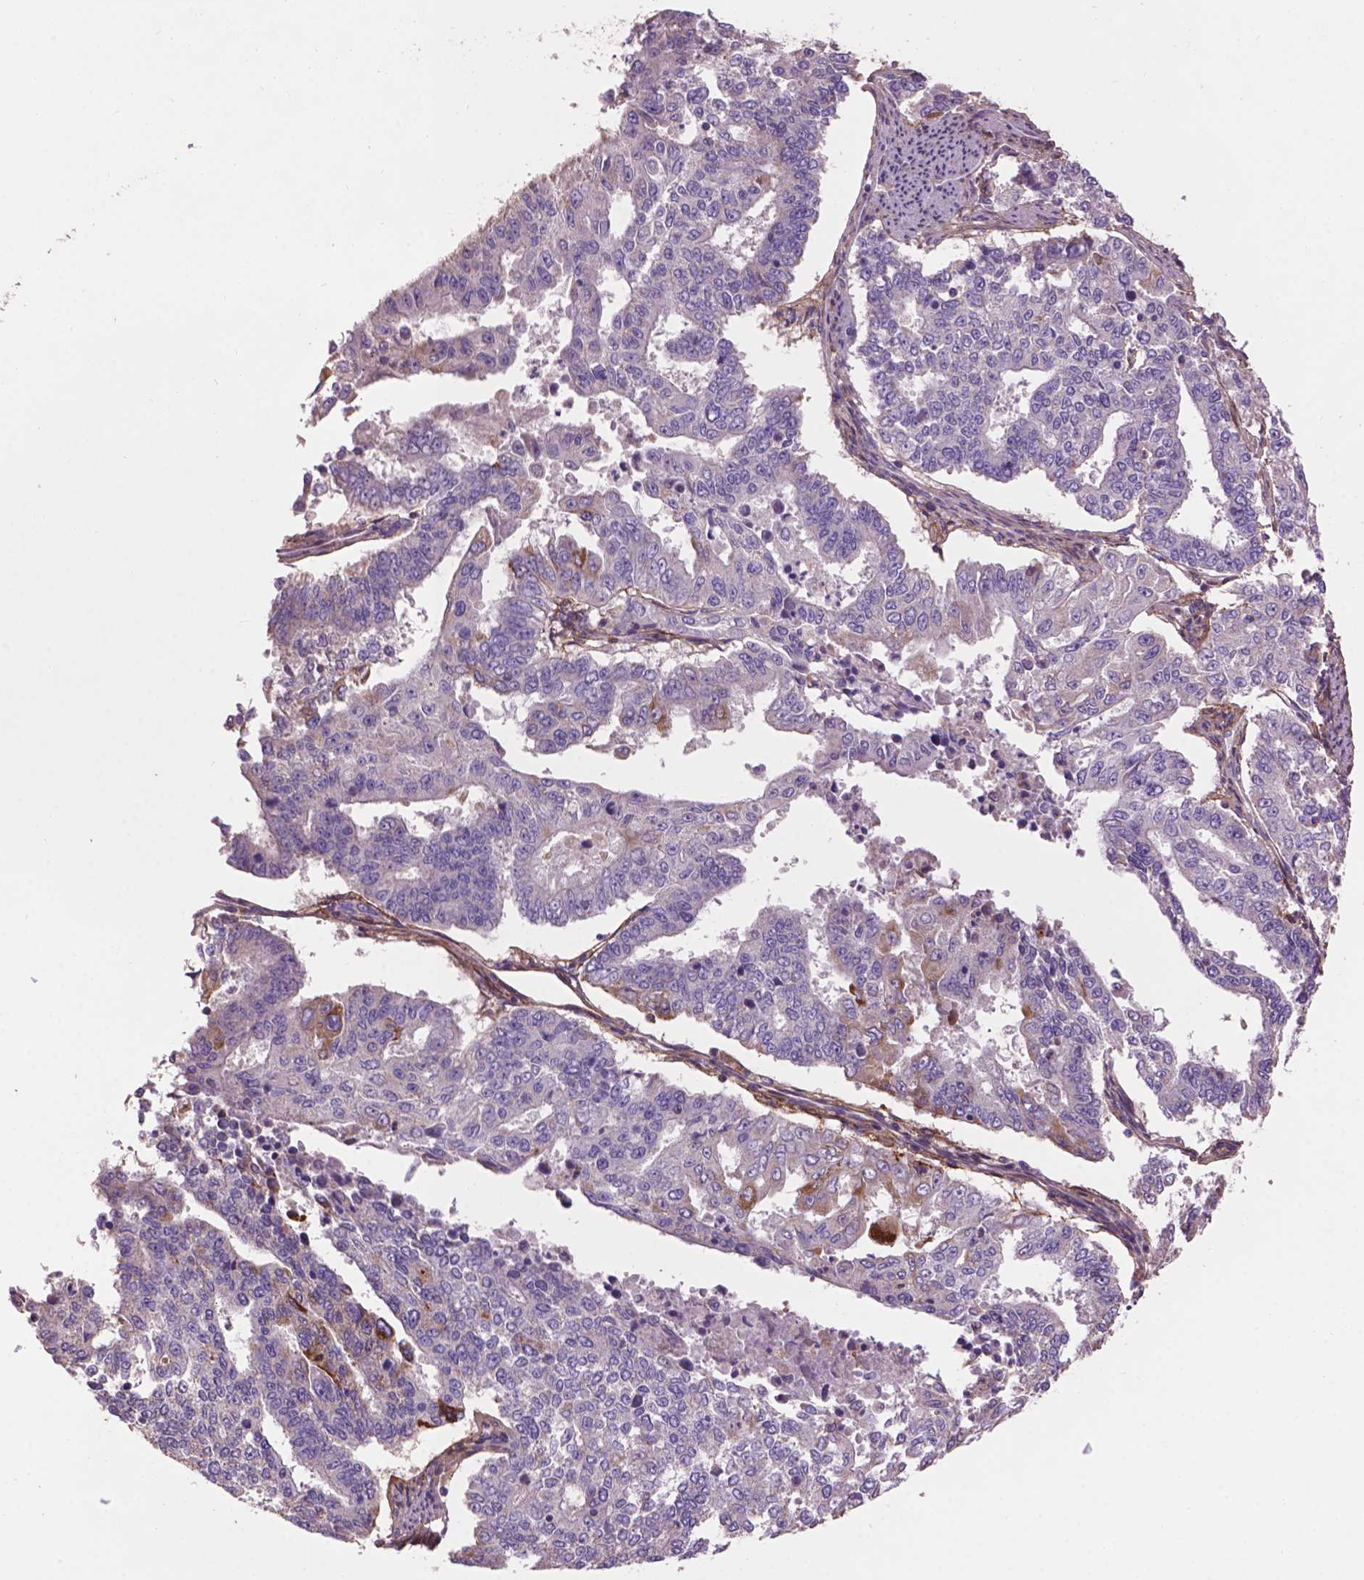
{"staining": {"intensity": "negative", "quantity": "none", "location": "none"}, "tissue": "endometrial cancer", "cell_type": "Tumor cells", "image_type": "cancer", "snomed": [{"axis": "morphology", "description": "Adenocarcinoma, NOS"}, {"axis": "topography", "description": "Uterus"}], "caption": "Adenocarcinoma (endometrial) was stained to show a protein in brown. There is no significant staining in tumor cells.", "gene": "LRRC3C", "patient": {"sex": "female", "age": 59}}